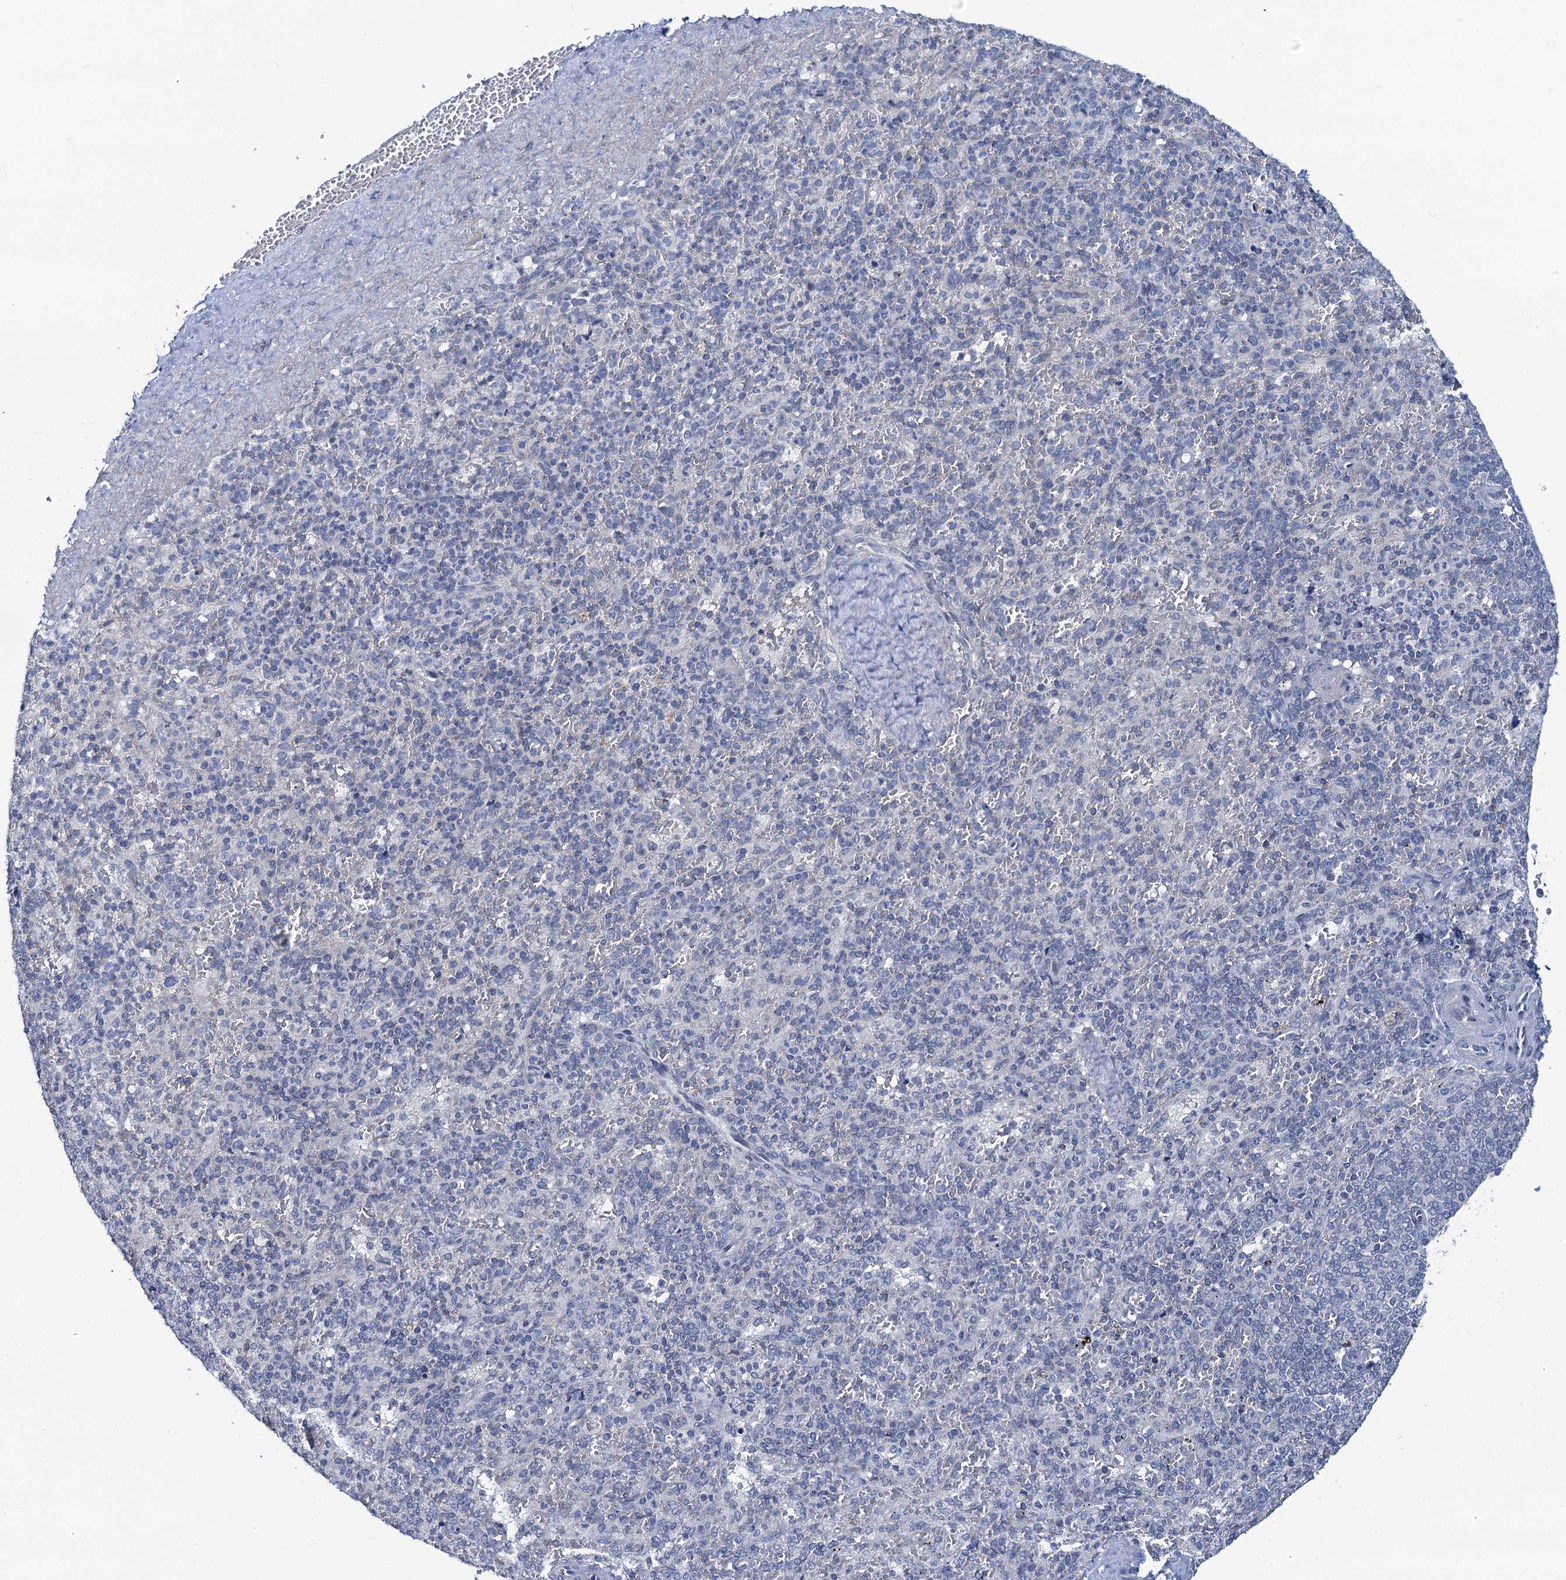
{"staining": {"intensity": "negative", "quantity": "none", "location": "none"}, "tissue": "spleen", "cell_type": "Cells in red pulp", "image_type": "normal", "snomed": [{"axis": "morphology", "description": "Normal tissue, NOS"}, {"axis": "topography", "description": "Spleen"}], "caption": "Immunohistochemical staining of normal spleen demonstrates no significant staining in cells in red pulp.", "gene": "TOX3", "patient": {"sex": "male", "age": 82}}